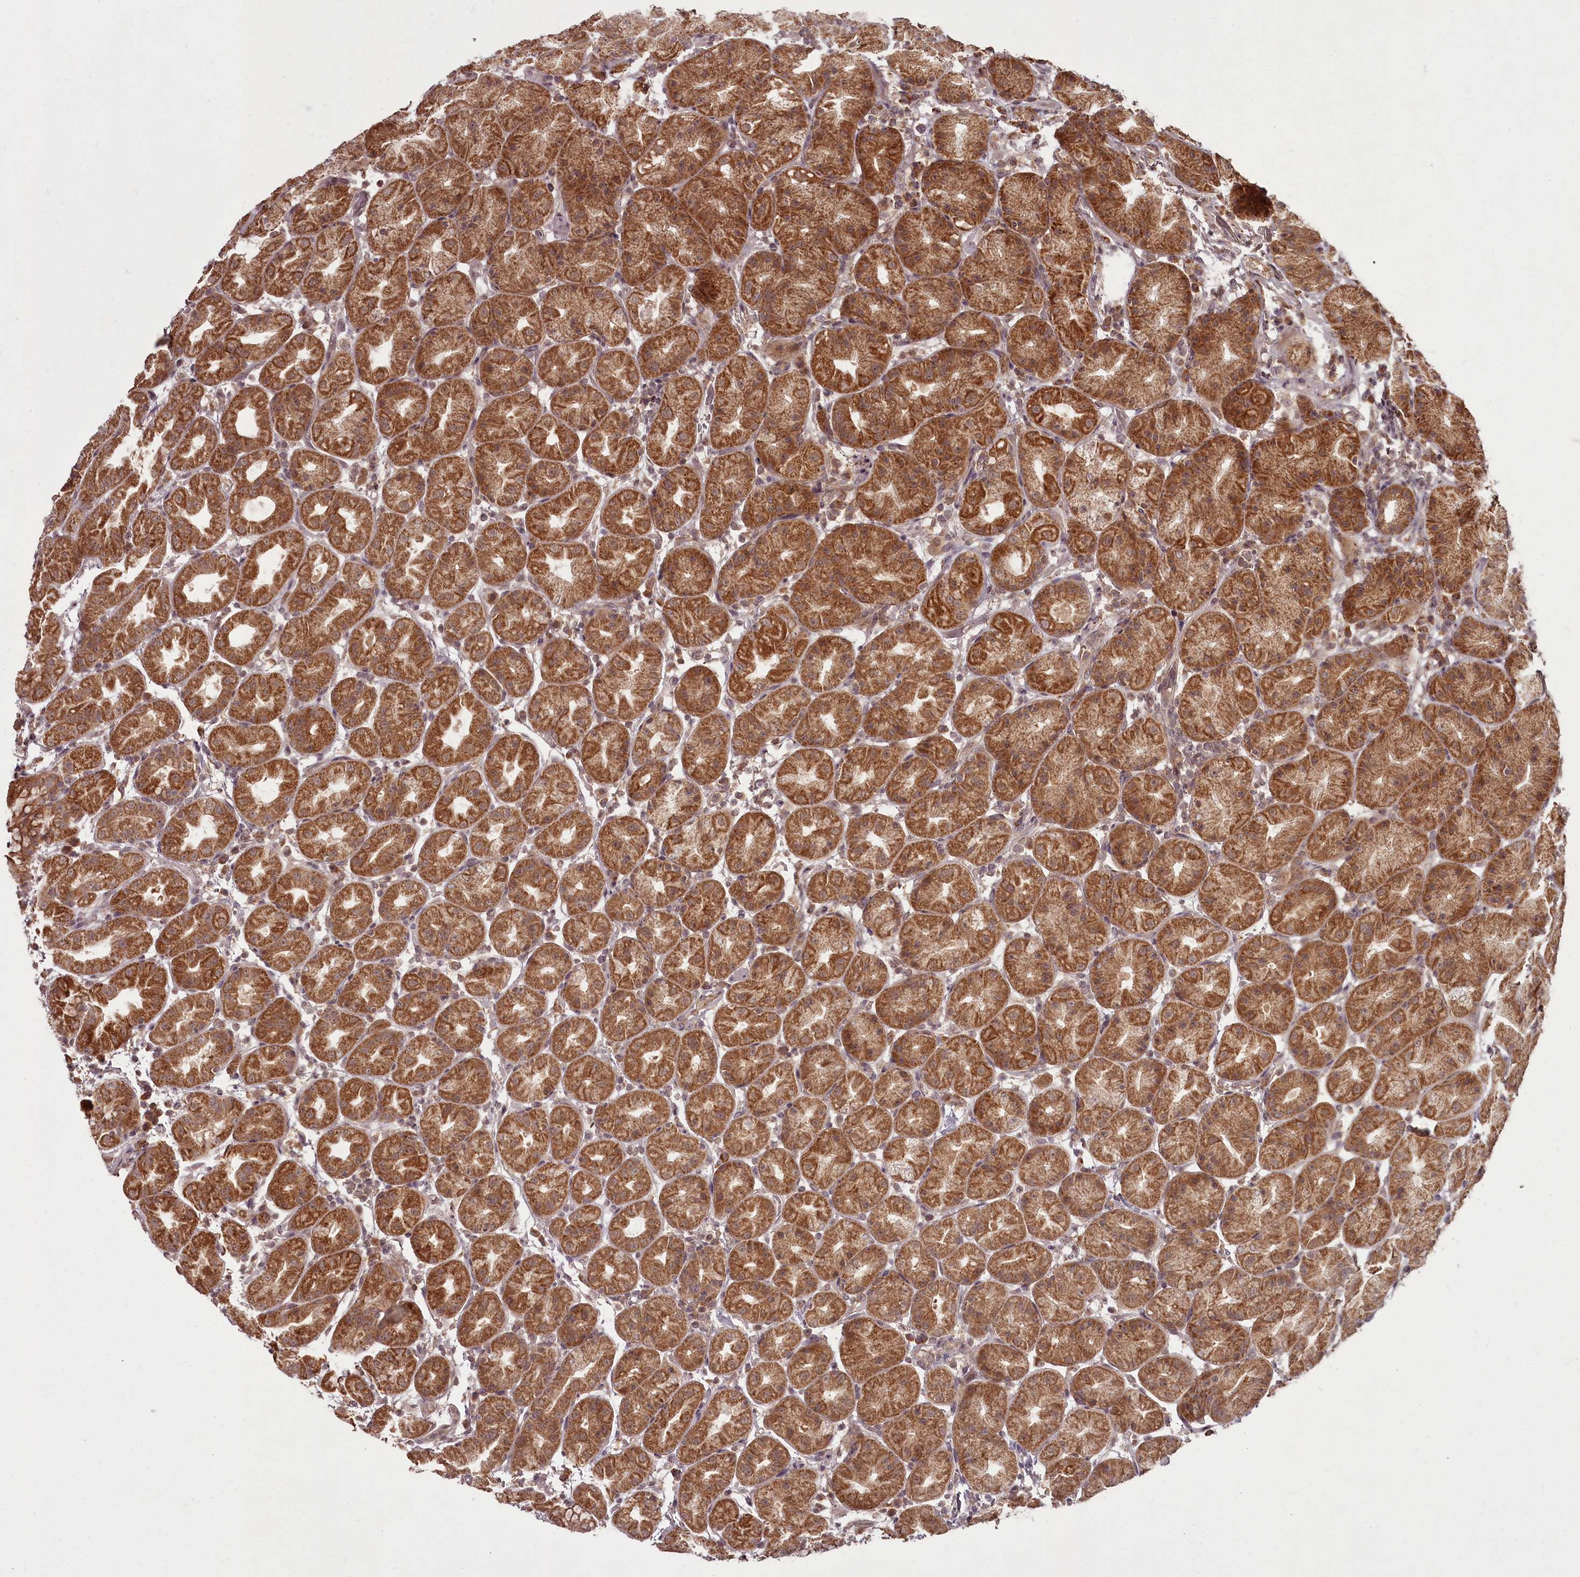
{"staining": {"intensity": "strong", "quantity": "25%-75%", "location": "cytoplasmic/membranous"}, "tissue": "stomach", "cell_type": "Glandular cells", "image_type": "normal", "snomed": [{"axis": "morphology", "description": "Normal tissue, NOS"}, {"axis": "topography", "description": "Stomach"}], "caption": "This is an image of IHC staining of normal stomach, which shows strong expression in the cytoplasmic/membranous of glandular cells.", "gene": "PCBP2", "patient": {"sex": "female", "age": 79}}